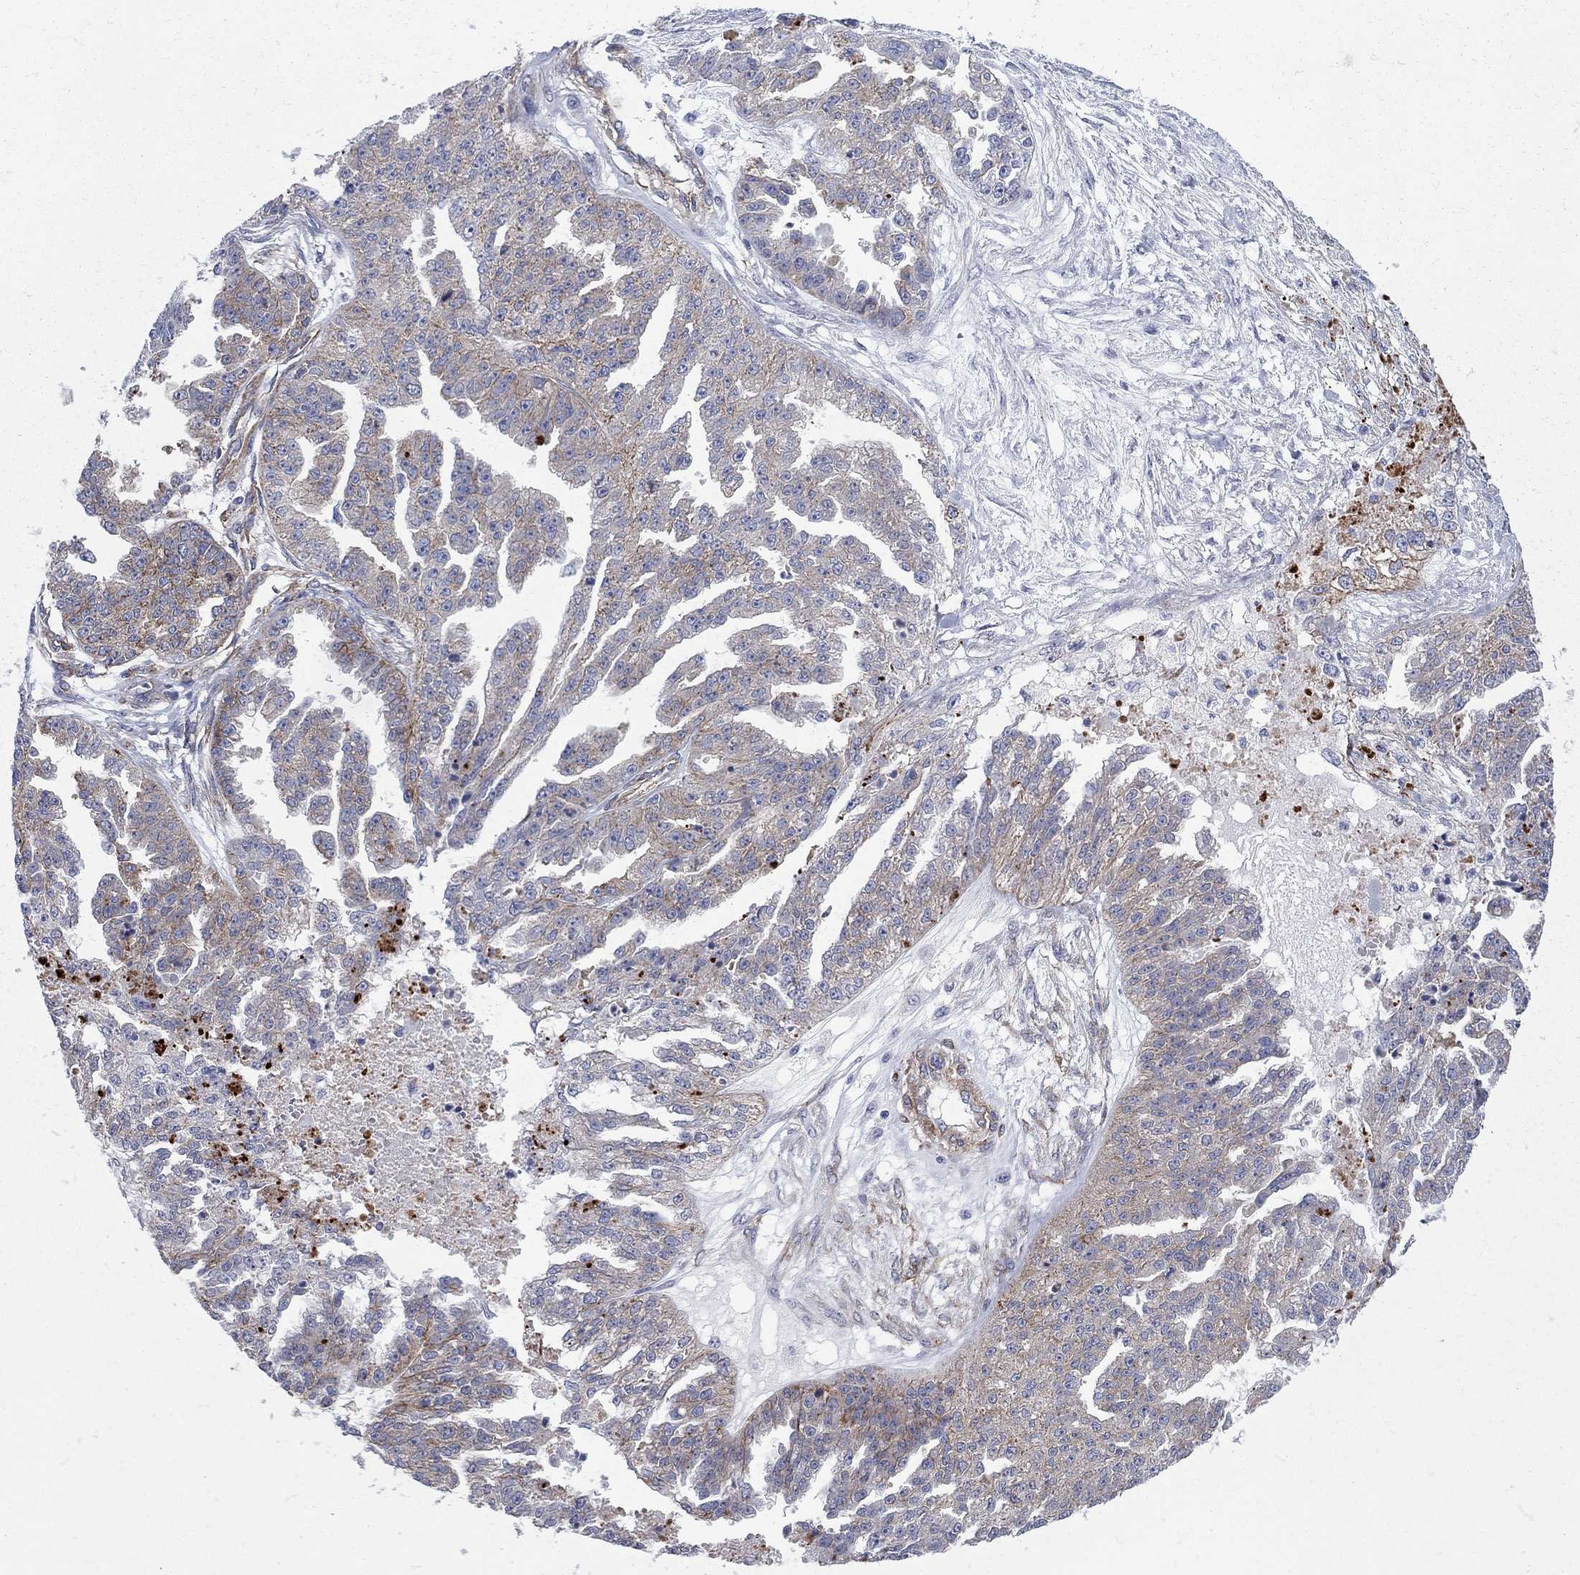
{"staining": {"intensity": "moderate", "quantity": "<25%", "location": "cytoplasmic/membranous"}, "tissue": "ovarian cancer", "cell_type": "Tumor cells", "image_type": "cancer", "snomed": [{"axis": "morphology", "description": "Cystadenocarcinoma, serous, NOS"}, {"axis": "topography", "description": "Ovary"}], "caption": "Immunohistochemical staining of ovarian serous cystadenocarcinoma displays moderate cytoplasmic/membranous protein staining in about <25% of tumor cells.", "gene": "SEPTIN8", "patient": {"sex": "female", "age": 58}}